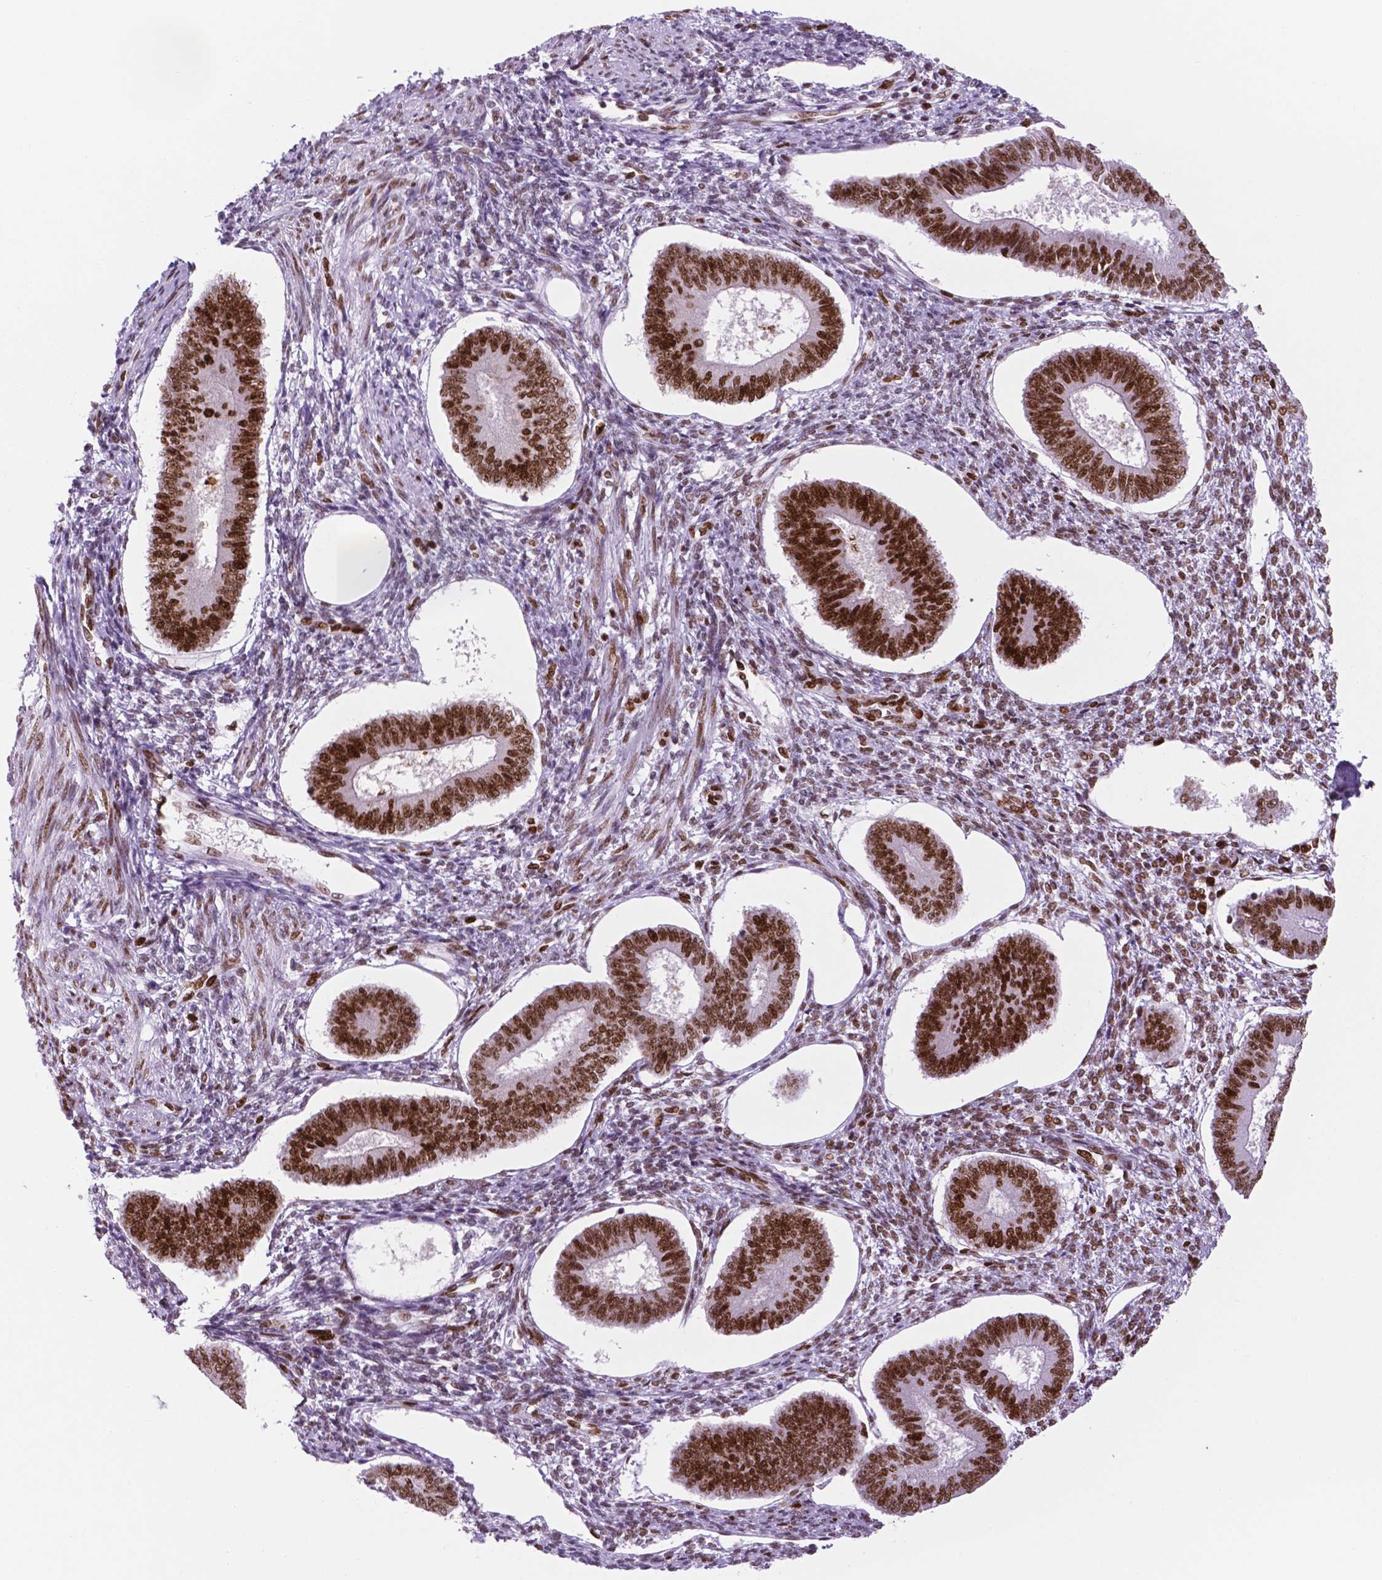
{"staining": {"intensity": "moderate", "quantity": "25%-75%", "location": "nuclear"}, "tissue": "endometrium", "cell_type": "Cells in endometrial stroma", "image_type": "normal", "snomed": [{"axis": "morphology", "description": "Normal tissue, NOS"}, {"axis": "topography", "description": "Endometrium"}], "caption": "The image shows immunohistochemical staining of normal endometrium. There is moderate nuclear staining is identified in approximately 25%-75% of cells in endometrial stroma.", "gene": "MSH6", "patient": {"sex": "female", "age": 42}}